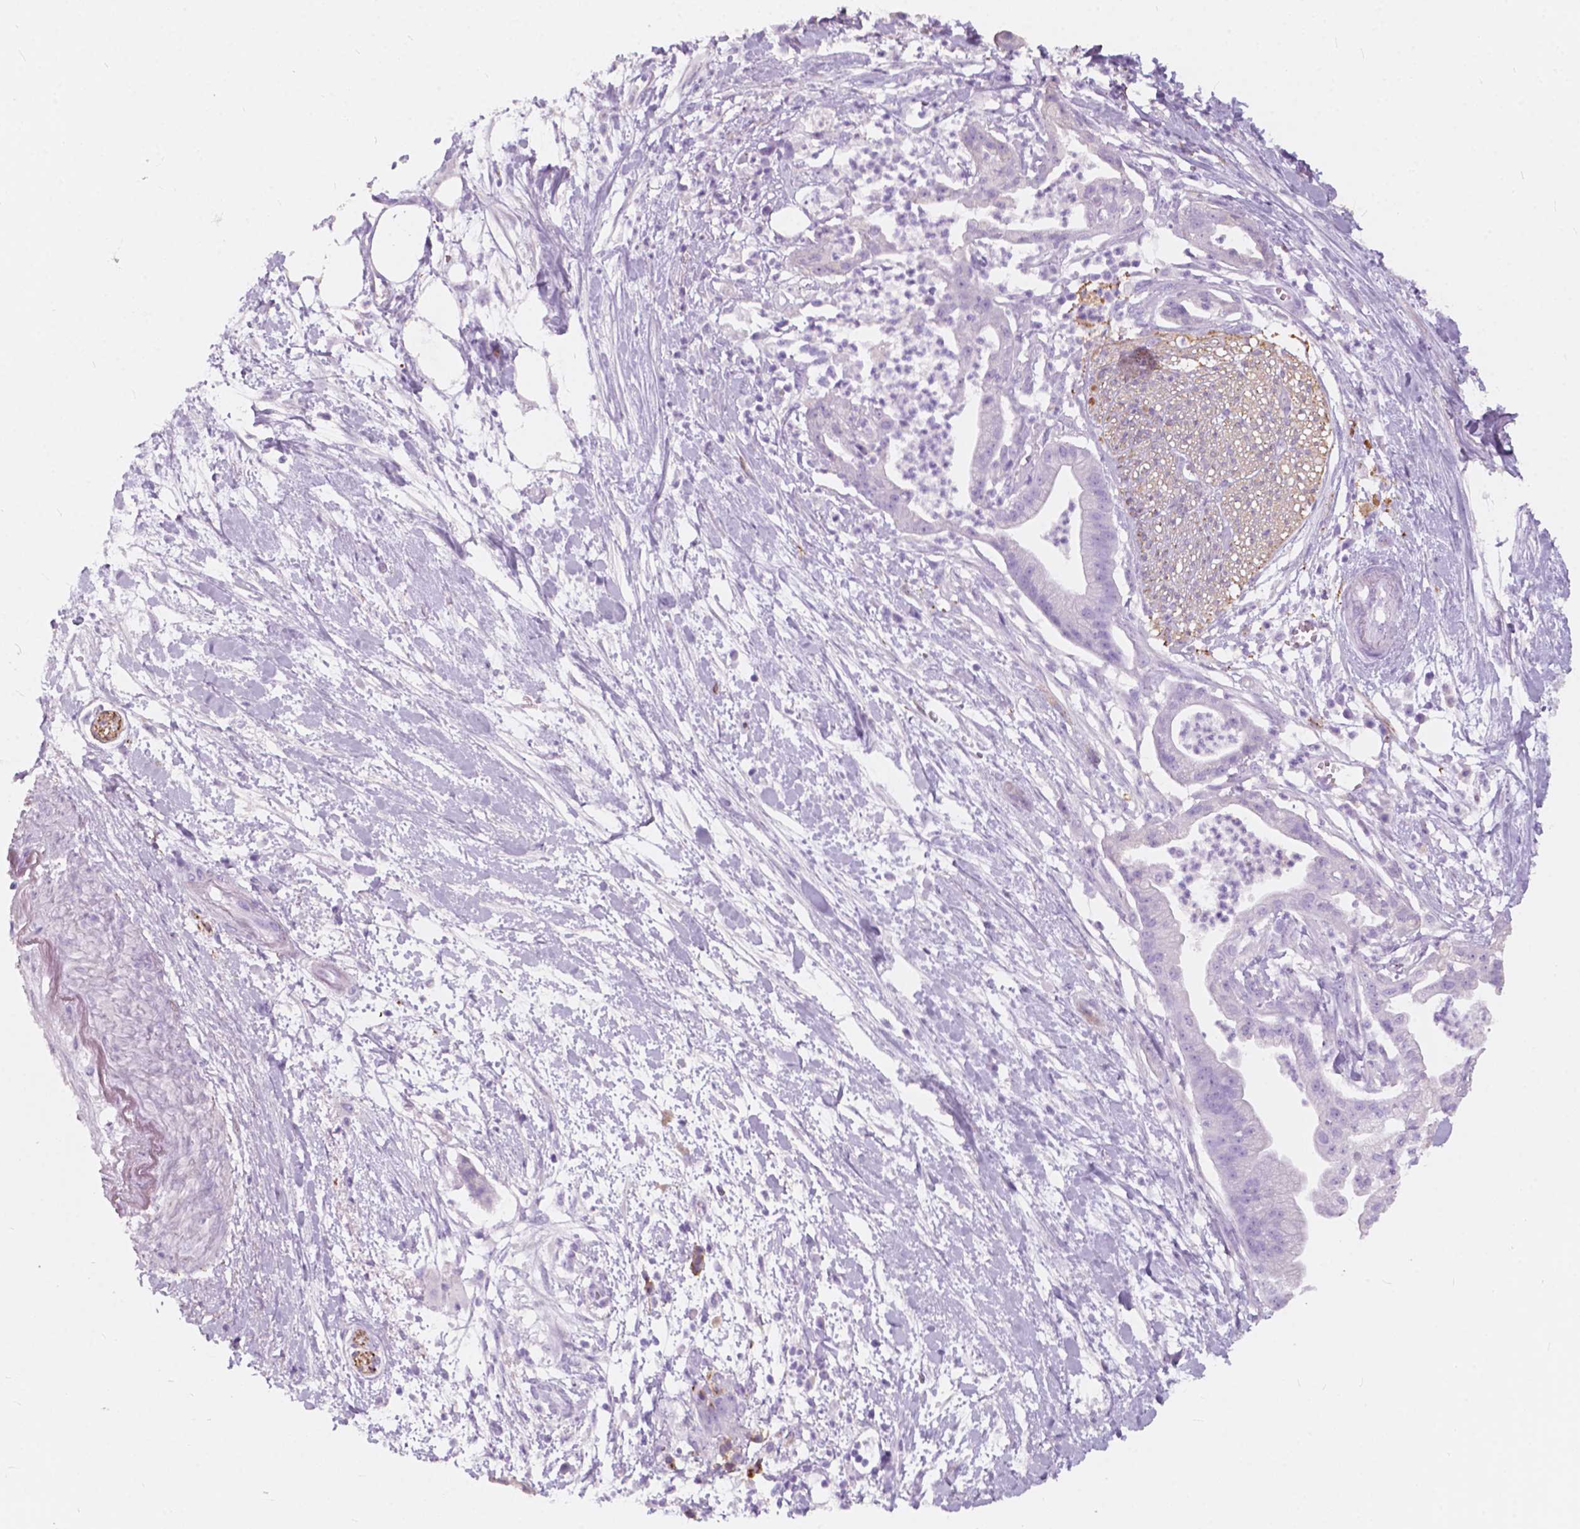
{"staining": {"intensity": "negative", "quantity": "none", "location": "none"}, "tissue": "pancreatic cancer", "cell_type": "Tumor cells", "image_type": "cancer", "snomed": [{"axis": "morphology", "description": "Normal tissue, NOS"}, {"axis": "morphology", "description": "Adenocarcinoma, NOS"}, {"axis": "topography", "description": "Lymph node"}, {"axis": "topography", "description": "Pancreas"}], "caption": "Pancreatic cancer was stained to show a protein in brown. There is no significant staining in tumor cells. (Immunohistochemistry, brightfield microscopy, high magnification).", "gene": "FXYD2", "patient": {"sex": "female", "age": 58}}